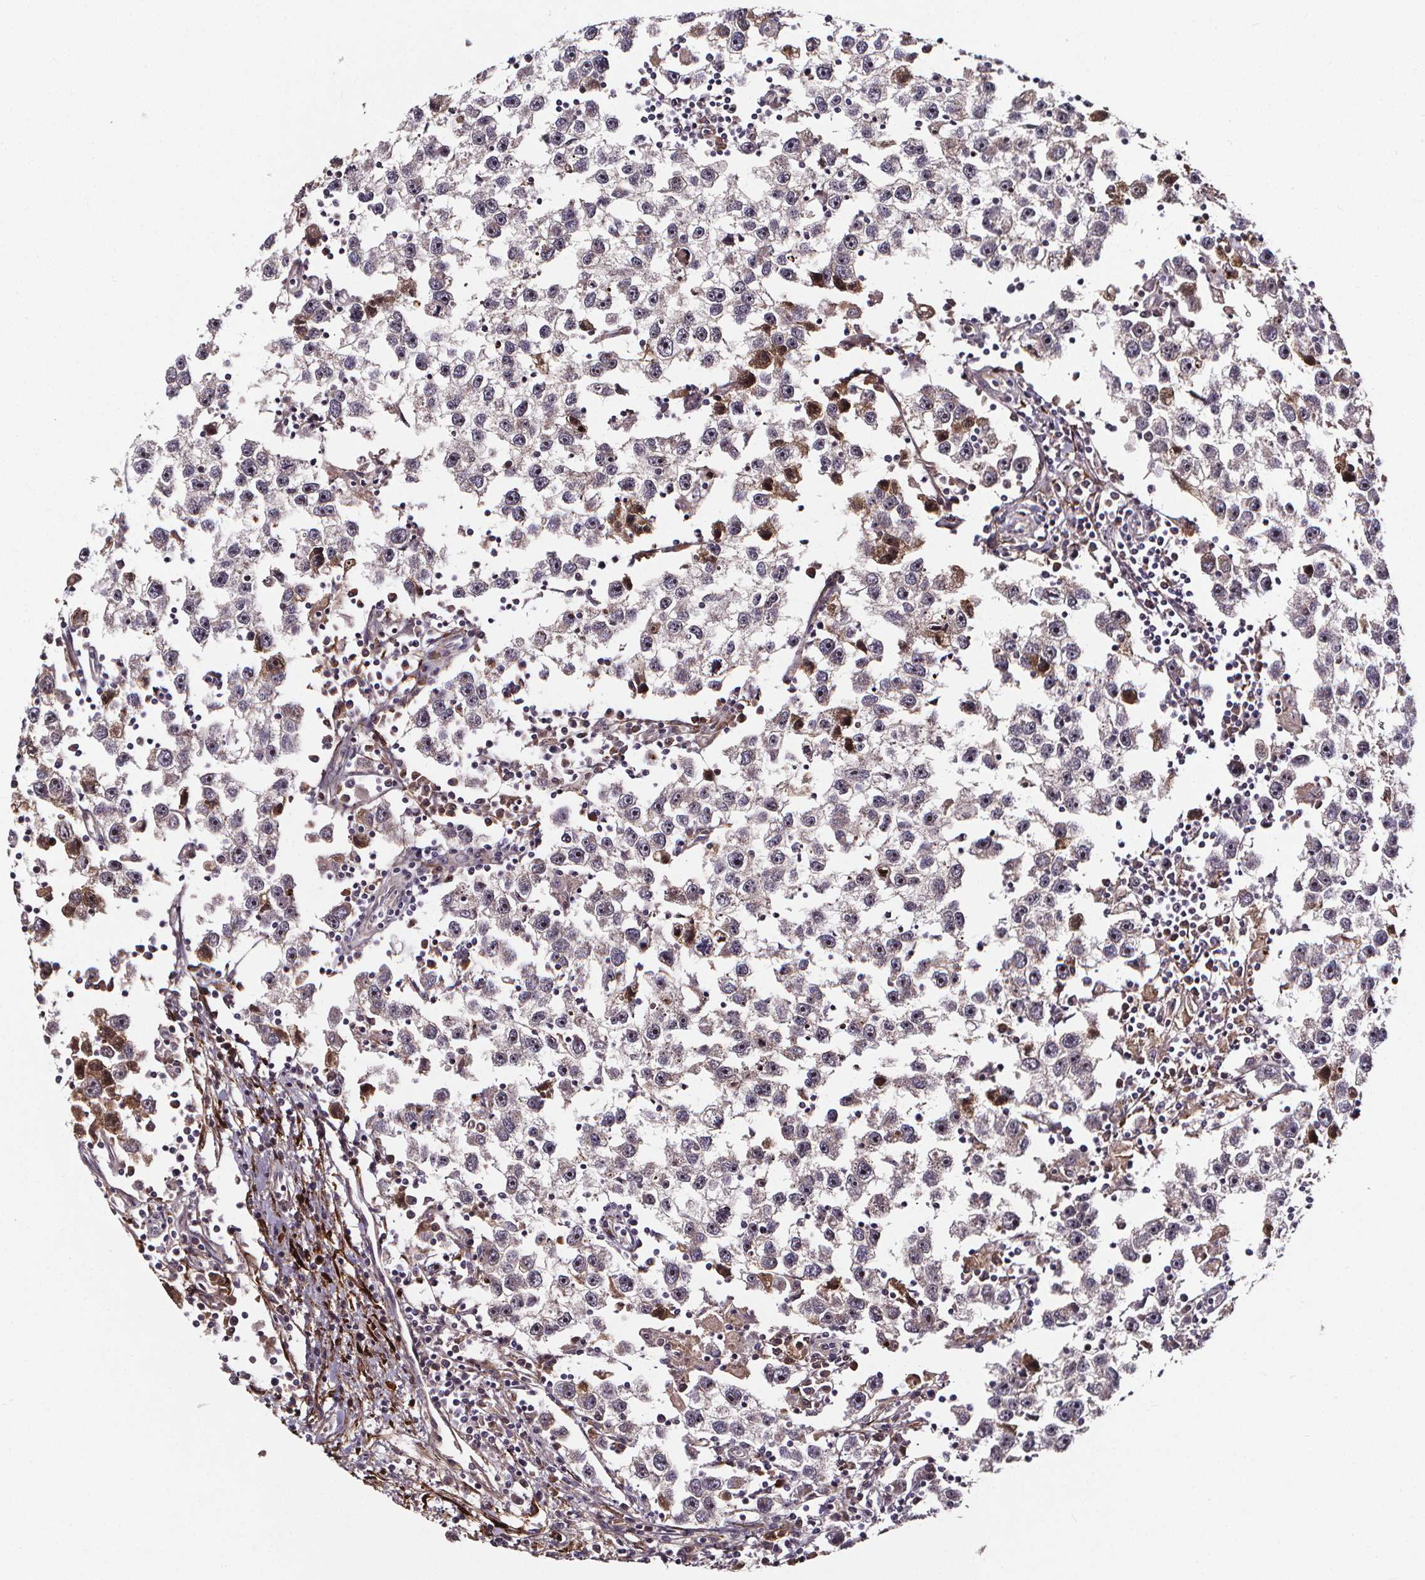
{"staining": {"intensity": "moderate", "quantity": "<25%", "location": "cytoplasmic/membranous"}, "tissue": "testis cancer", "cell_type": "Tumor cells", "image_type": "cancer", "snomed": [{"axis": "morphology", "description": "Seminoma, NOS"}, {"axis": "topography", "description": "Testis"}], "caption": "Testis cancer (seminoma) tissue demonstrates moderate cytoplasmic/membranous positivity in approximately <25% of tumor cells, visualized by immunohistochemistry.", "gene": "AEBP1", "patient": {"sex": "male", "age": 30}}